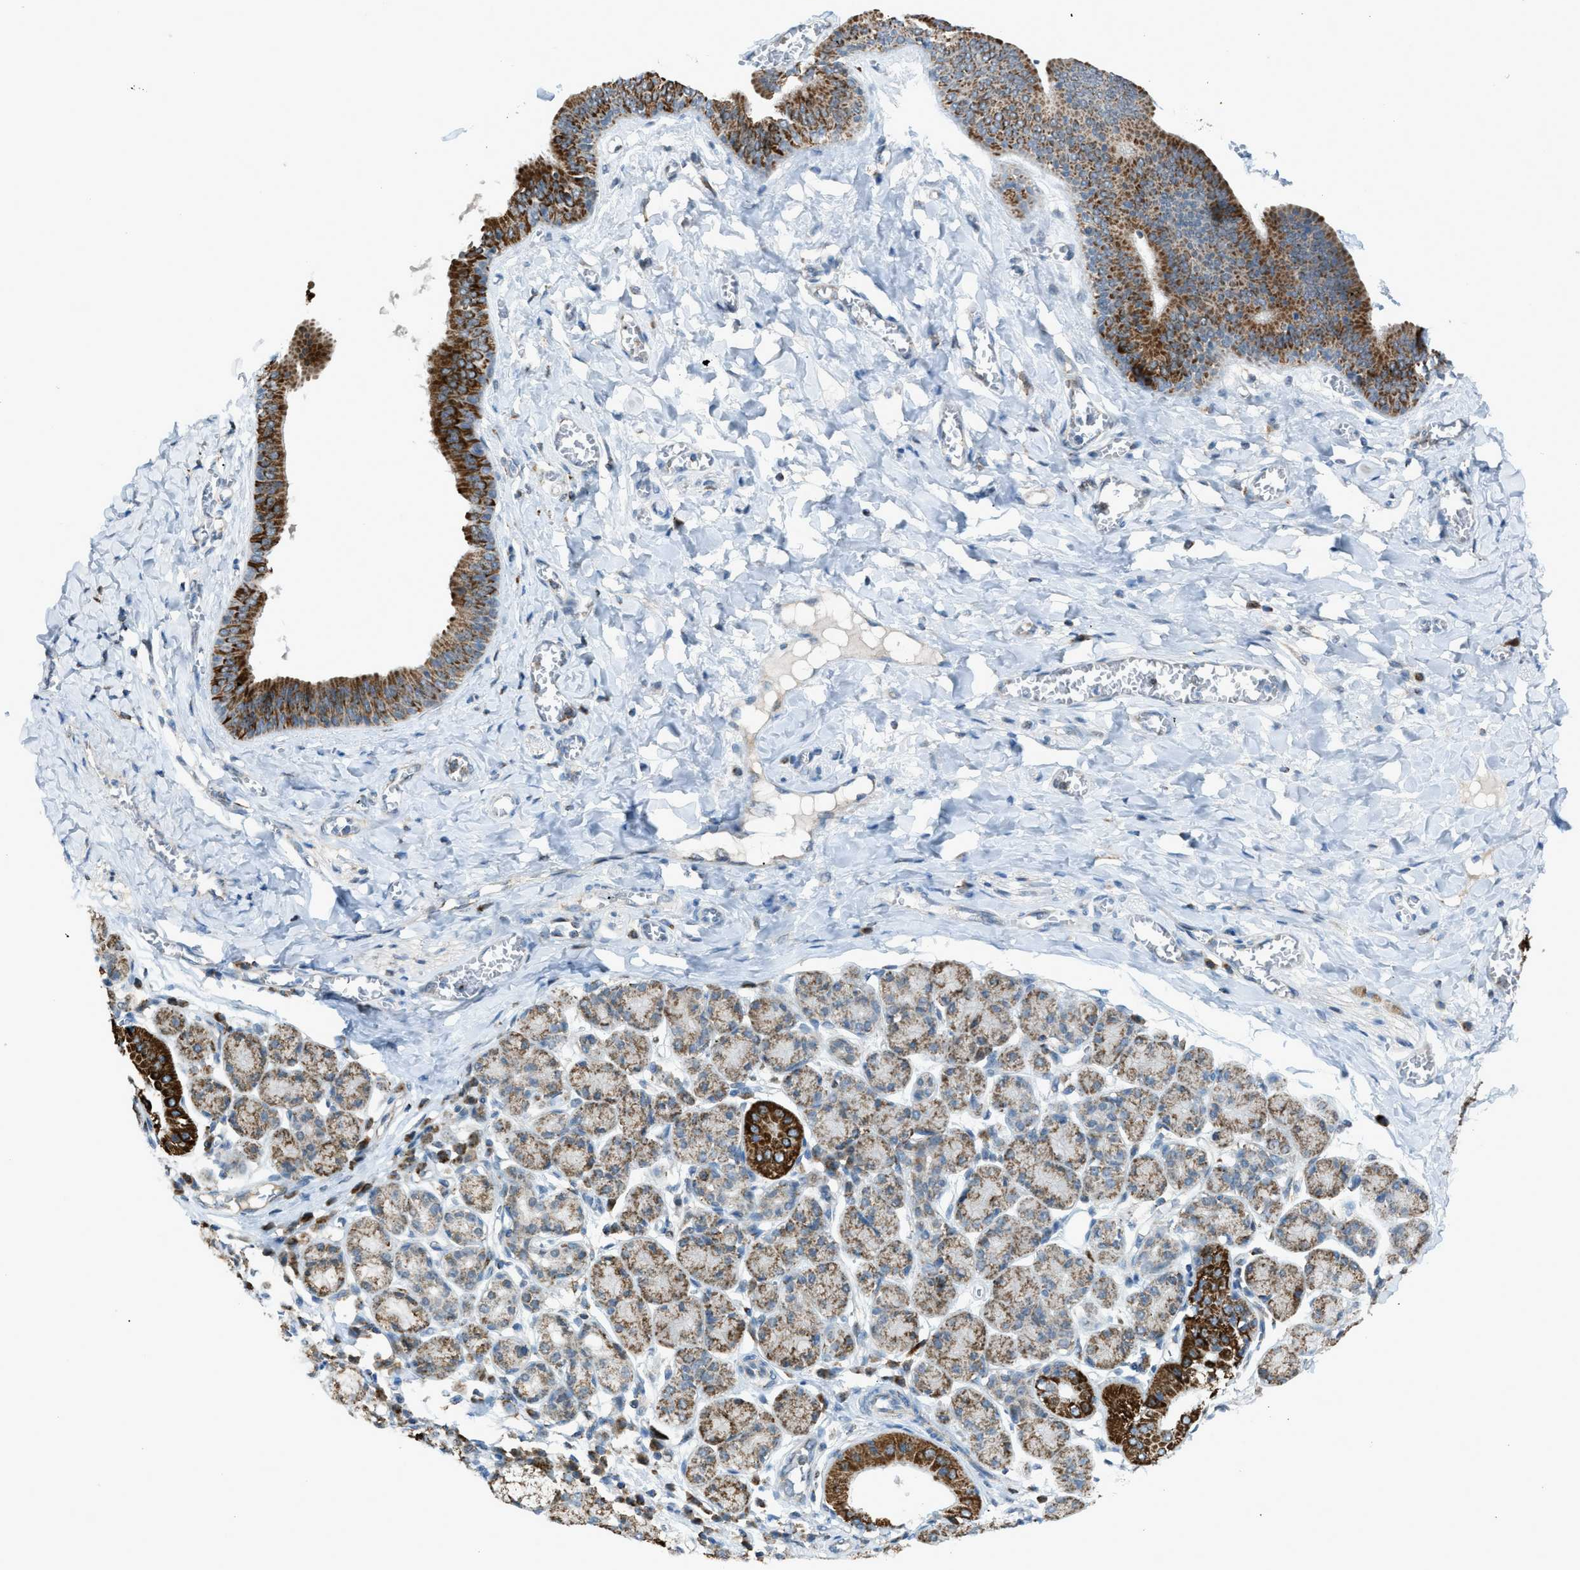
{"staining": {"intensity": "strong", "quantity": "25%-75%", "location": "cytoplasmic/membranous"}, "tissue": "salivary gland", "cell_type": "Glandular cells", "image_type": "normal", "snomed": [{"axis": "morphology", "description": "Normal tissue, NOS"}, {"axis": "morphology", "description": "Inflammation, NOS"}, {"axis": "topography", "description": "Lymph node"}, {"axis": "topography", "description": "Salivary gland"}], "caption": "Immunohistochemistry (IHC) histopathology image of unremarkable human salivary gland stained for a protein (brown), which displays high levels of strong cytoplasmic/membranous expression in about 25%-75% of glandular cells.", "gene": "SRM", "patient": {"sex": "male", "age": 3}}